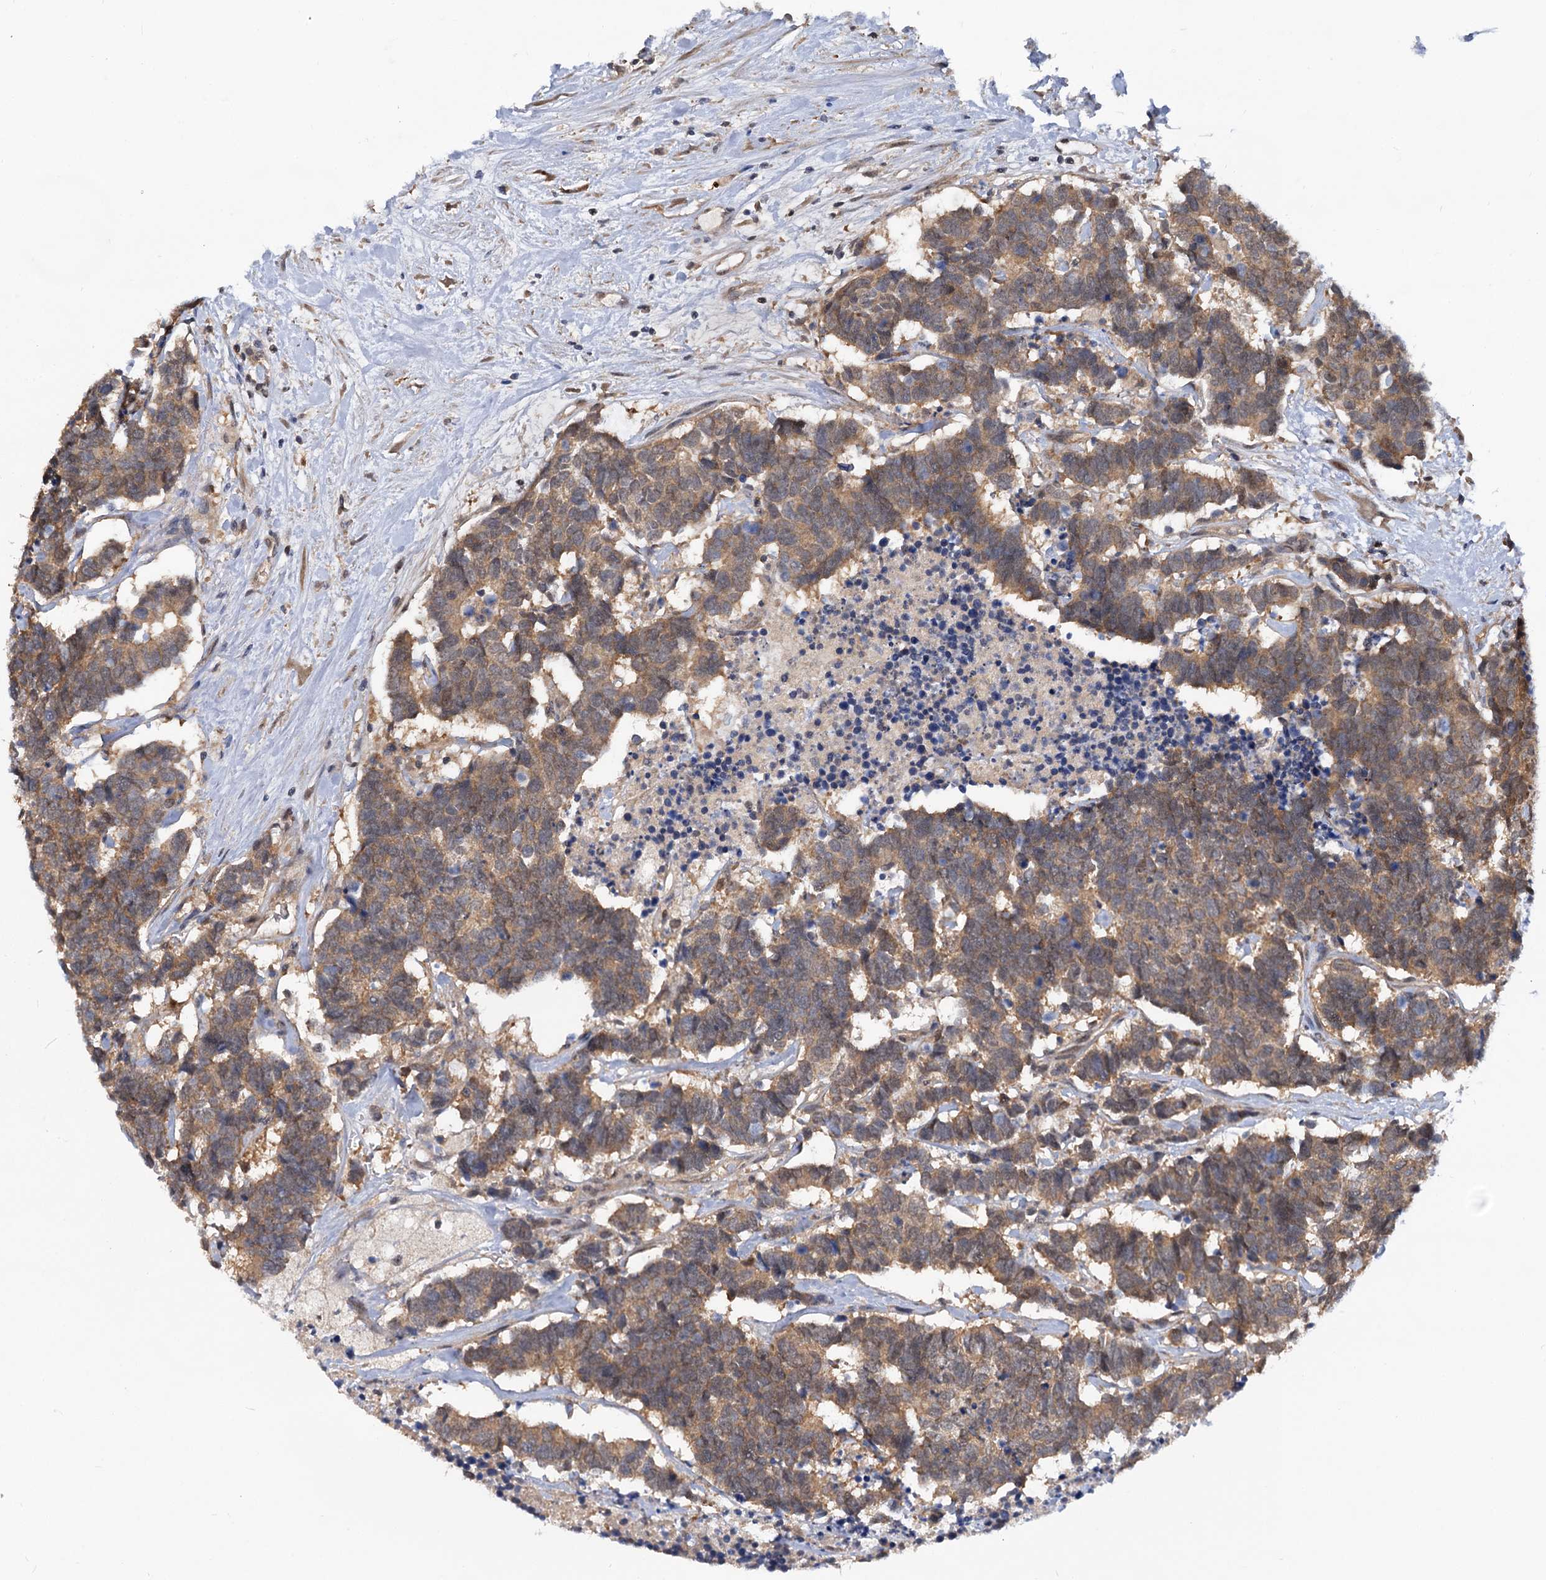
{"staining": {"intensity": "strong", "quantity": ">75%", "location": "cytoplasmic/membranous"}, "tissue": "carcinoid", "cell_type": "Tumor cells", "image_type": "cancer", "snomed": [{"axis": "morphology", "description": "Carcinoma, NOS"}, {"axis": "morphology", "description": "Carcinoid, malignant, NOS"}, {"axis": "topography", "description": "Urinary bladder"}], "caption": "Strong cytoplasmic/membranous protein expression is appreciated in about >75% of tumor cells in carcinoid.", "gene": "SNX15", "patient": {"sex": "male", "age": 57}}